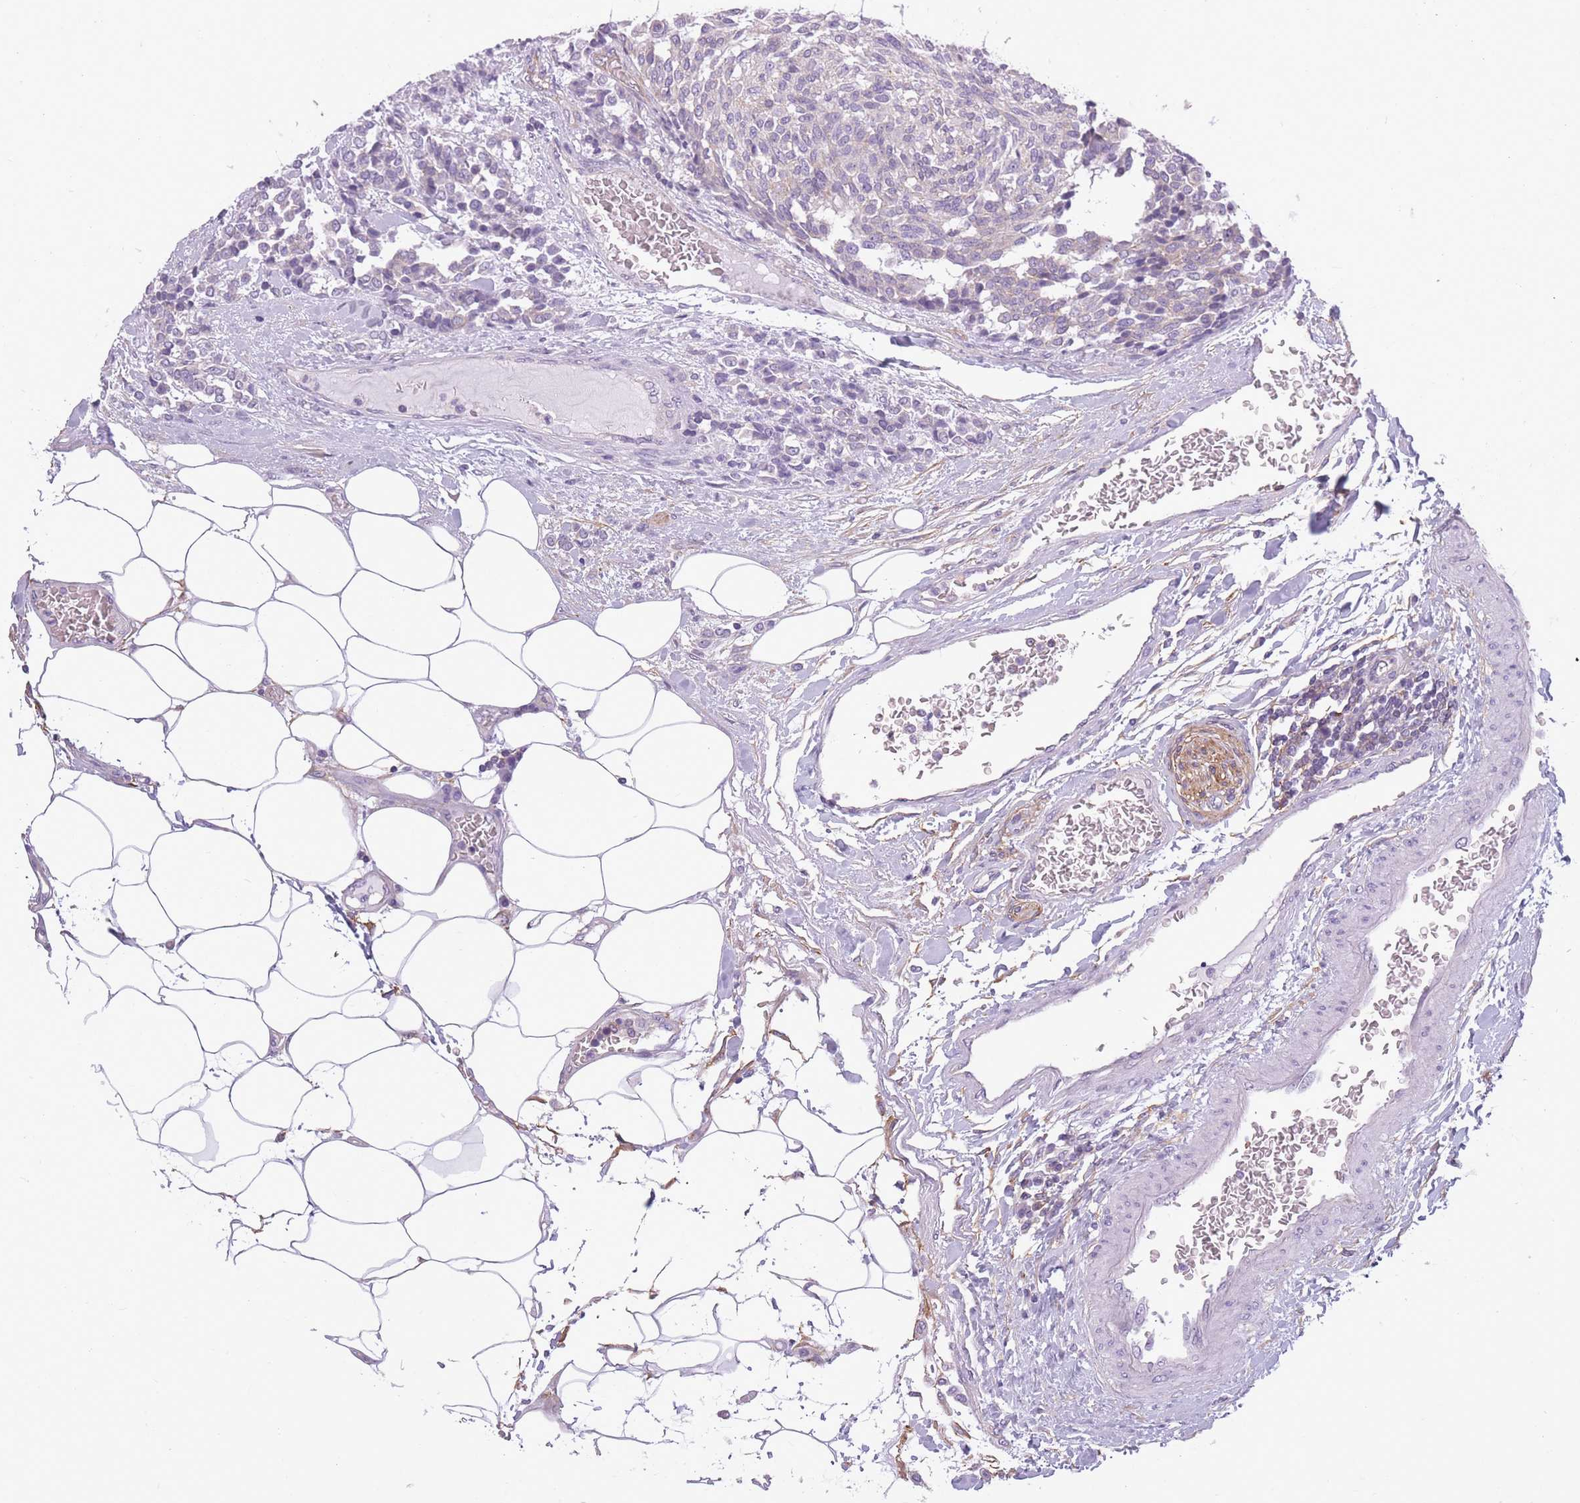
{"staining": {"intensity": "negative", "quantity": "none", "location": "none"}, "tissue": "carcinoid", "cell_type": "Tumor cells", "image_type": "cancer", "snomed": [{"axis": "morphology", "description": "Carcinoid, malignant, NOS"}, {"axis": "topography", "description": "Pancreas"}], "caption": "High power microscopy micrograph of an immunohistochemistry image of carcinoid (malignant), revealing no significant expression in tumor cells. (DAB (3,3'-diaminobenzidine) immunohistochemistry (IHC), high magnification).", "gene": "ADD1", "patient": {"sex": "female", "age": 54}}